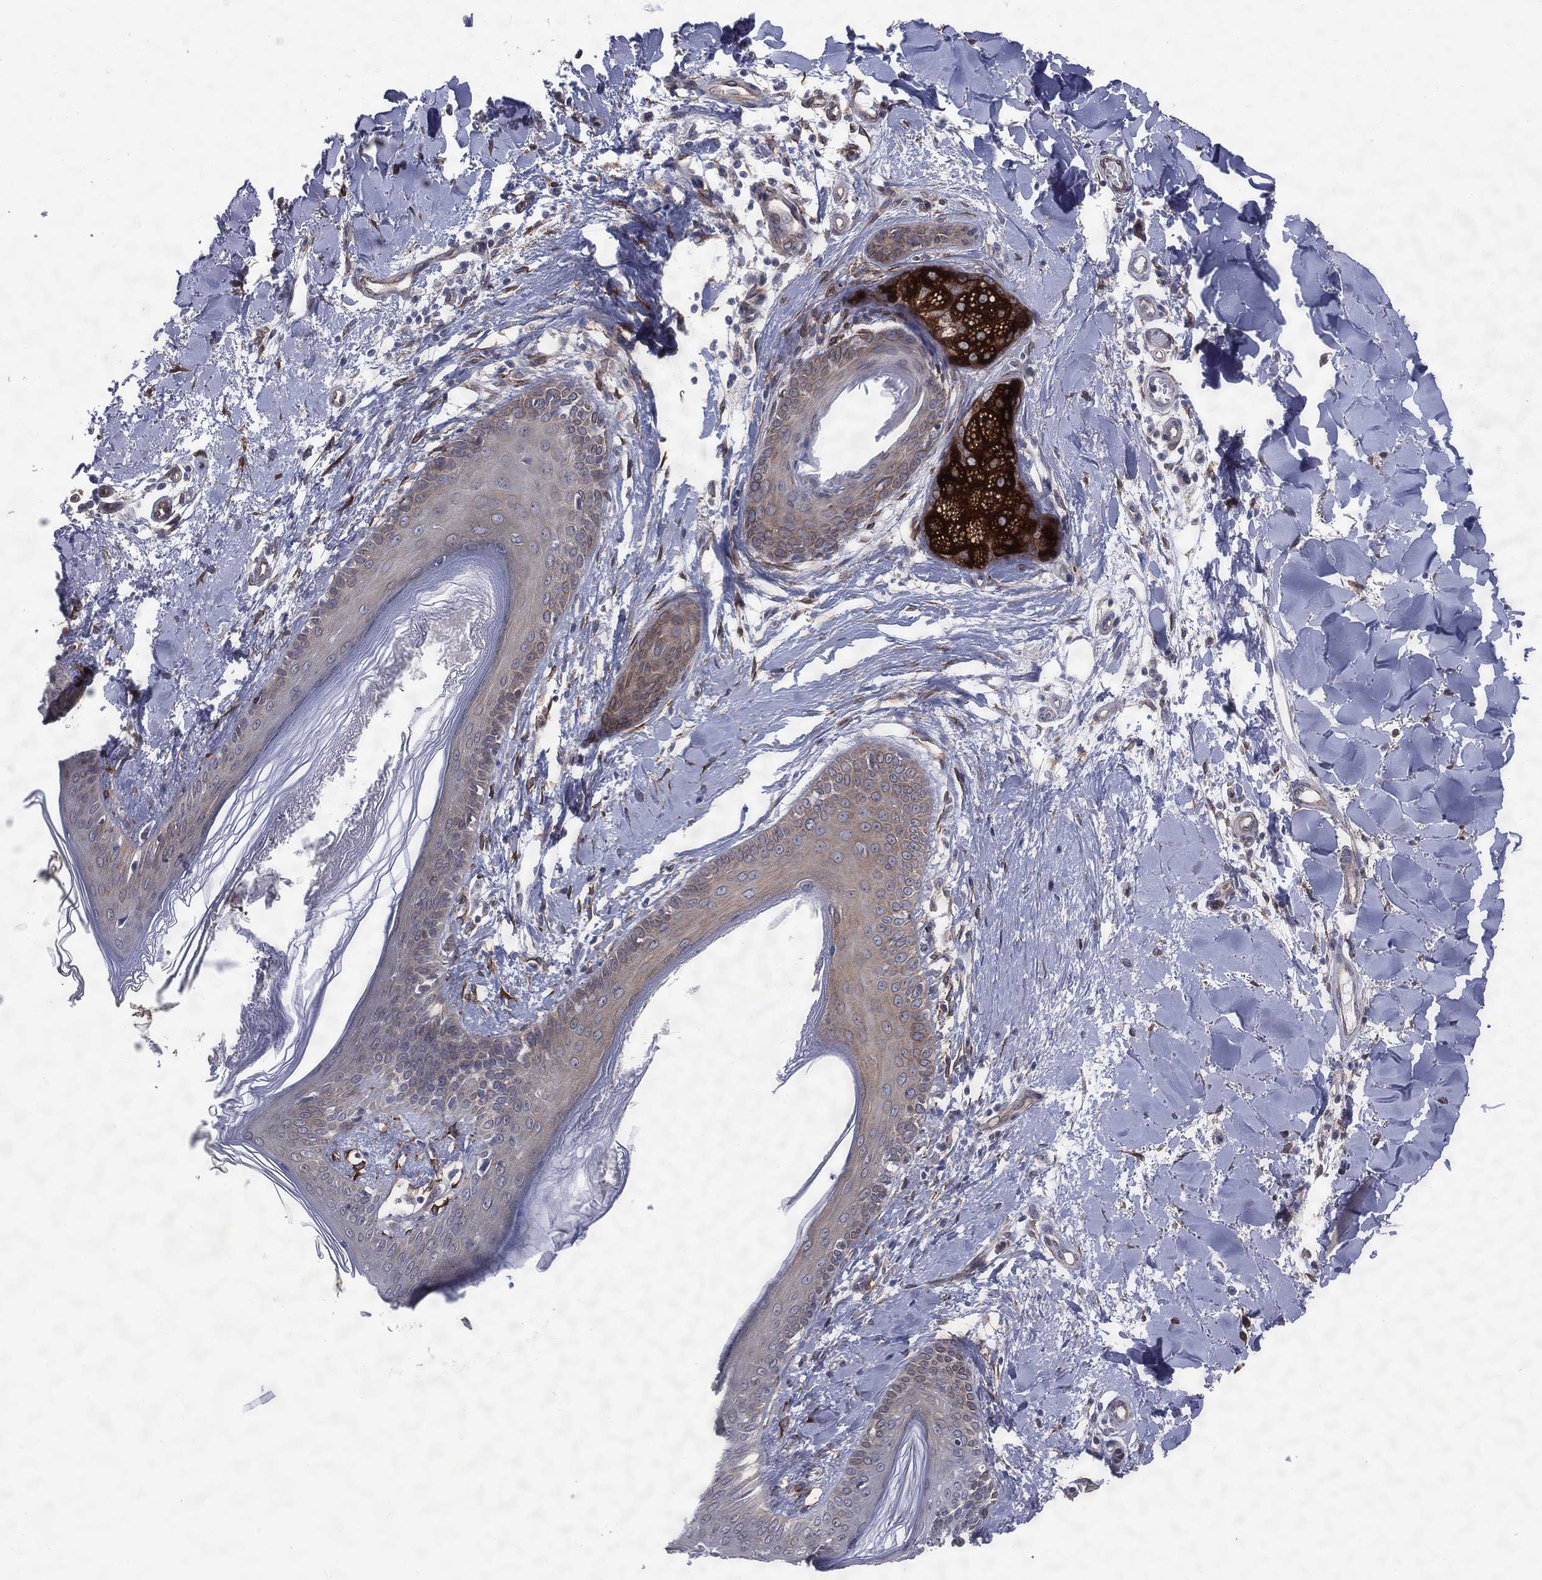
{"staining": {"intensity": "negative", "quantity": "none", "location": "none"}, "tissue": "skin", "cell_type": "Fibroblasts", "image_type": "normal", "snomed": [{"axis": "morphology", "description": "Normal tissue, NOS"}, {"axis": "morphology", "description": "Malignant melanoma, NOS"}, {"axis": "topography", "description": "Skin"}], "caption": "Protein analysis of normal skin shows no significant staining in fibroblasts.", "gene": "PGRMC1", "patient": {"sex": "female", "age": 34}}